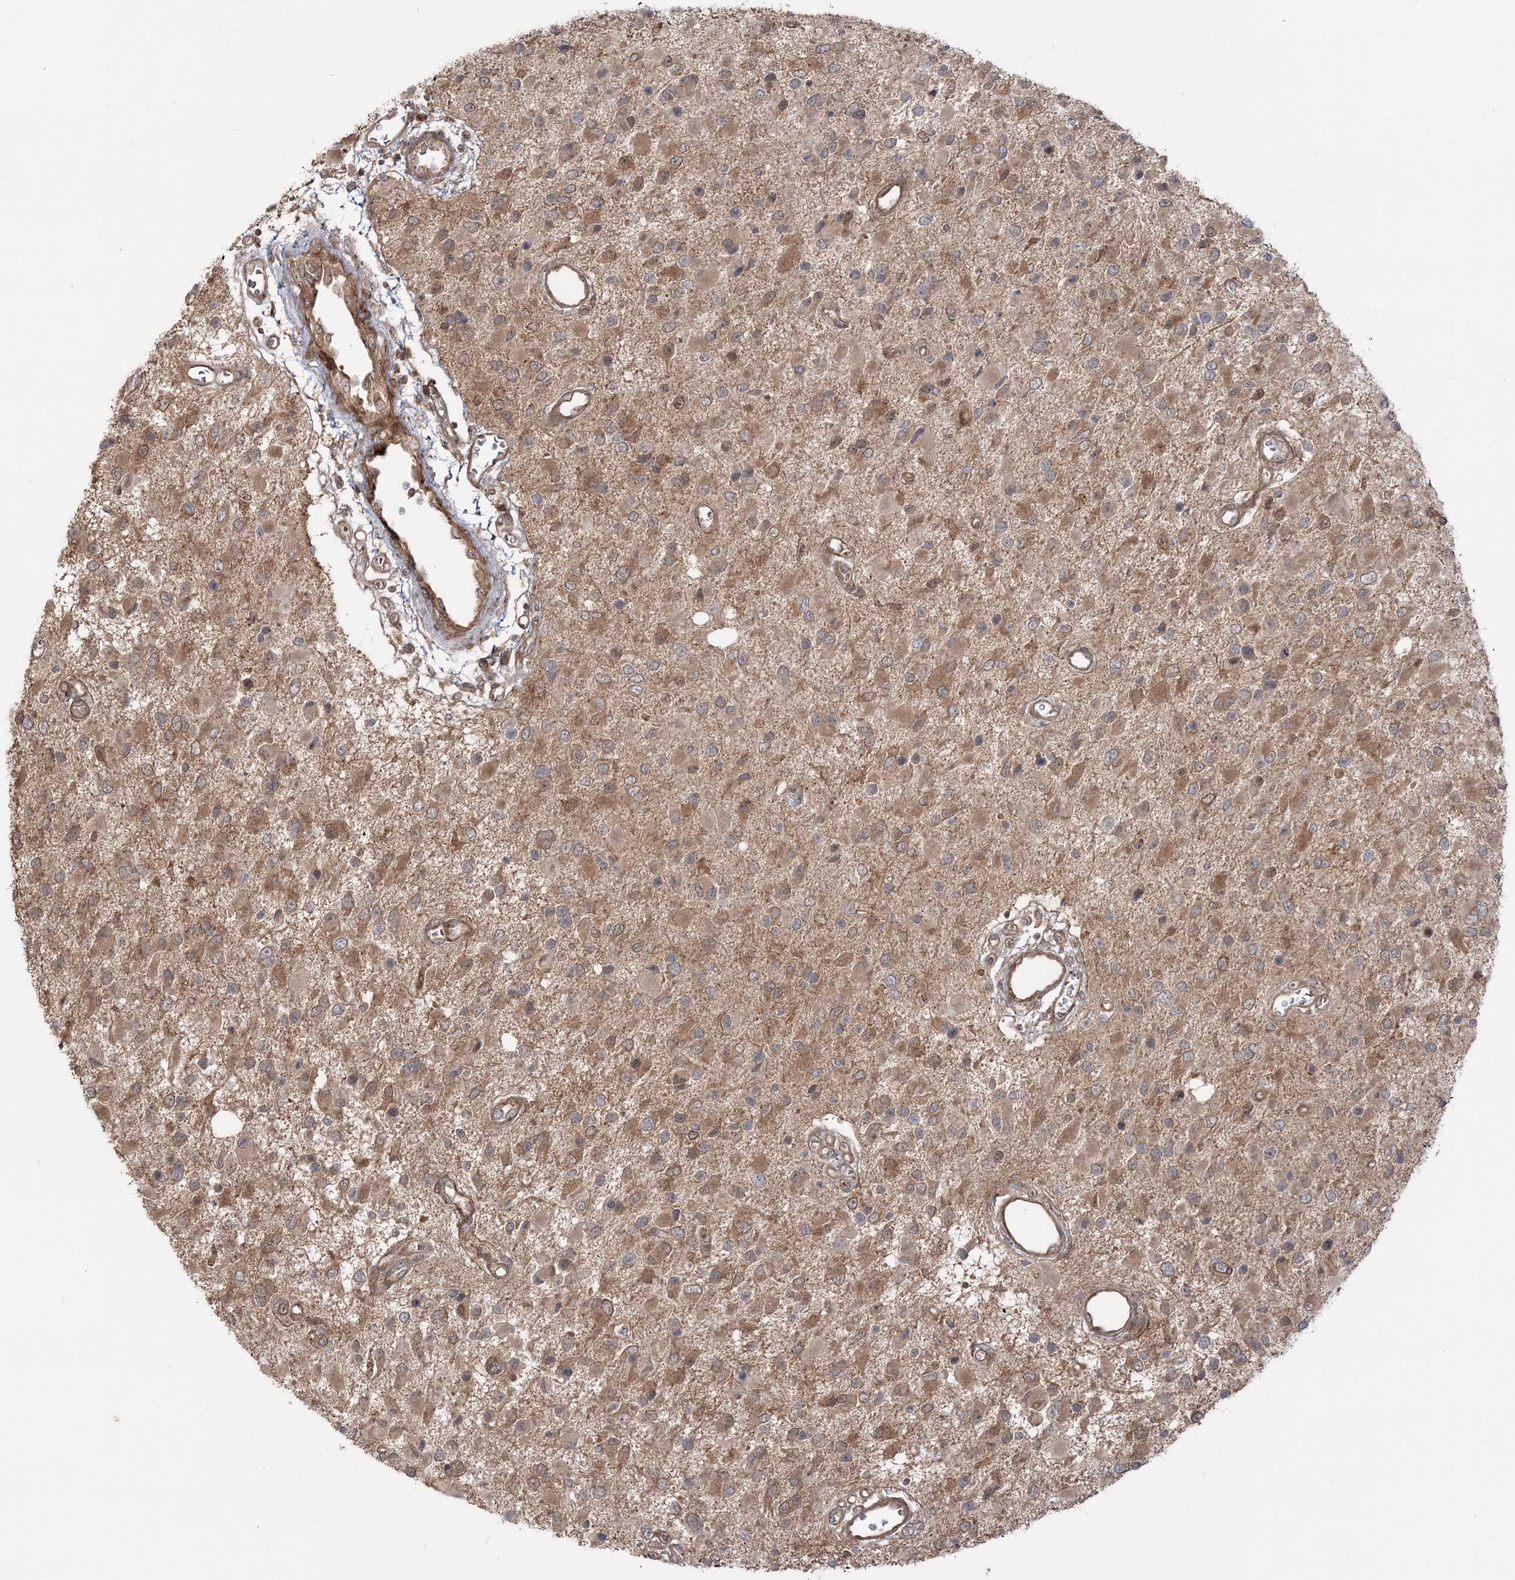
{"staining": {"intensity": "moderate", "quantity": ">75%", "location": "cytoplasmic/membranous"}, "tissue": "glioma", "cell_type": "Tumor cells", "image_type": "cancer", "snomed": [{"axis": "morphology", "description": "Glioma, malignant, High grade"}, {"axis": "topography", "description": "Brain"}], "caption": "Immunohistochemistry (IHC) (DAB (3,3'-diaminobenzidine)) staining of glioma shows moderate cytoplasmic/membranous protein positivity in approximately >75% of tumor cells.", "gene": "MOCS2", "patient": {"sex": "male", "age": 53}}